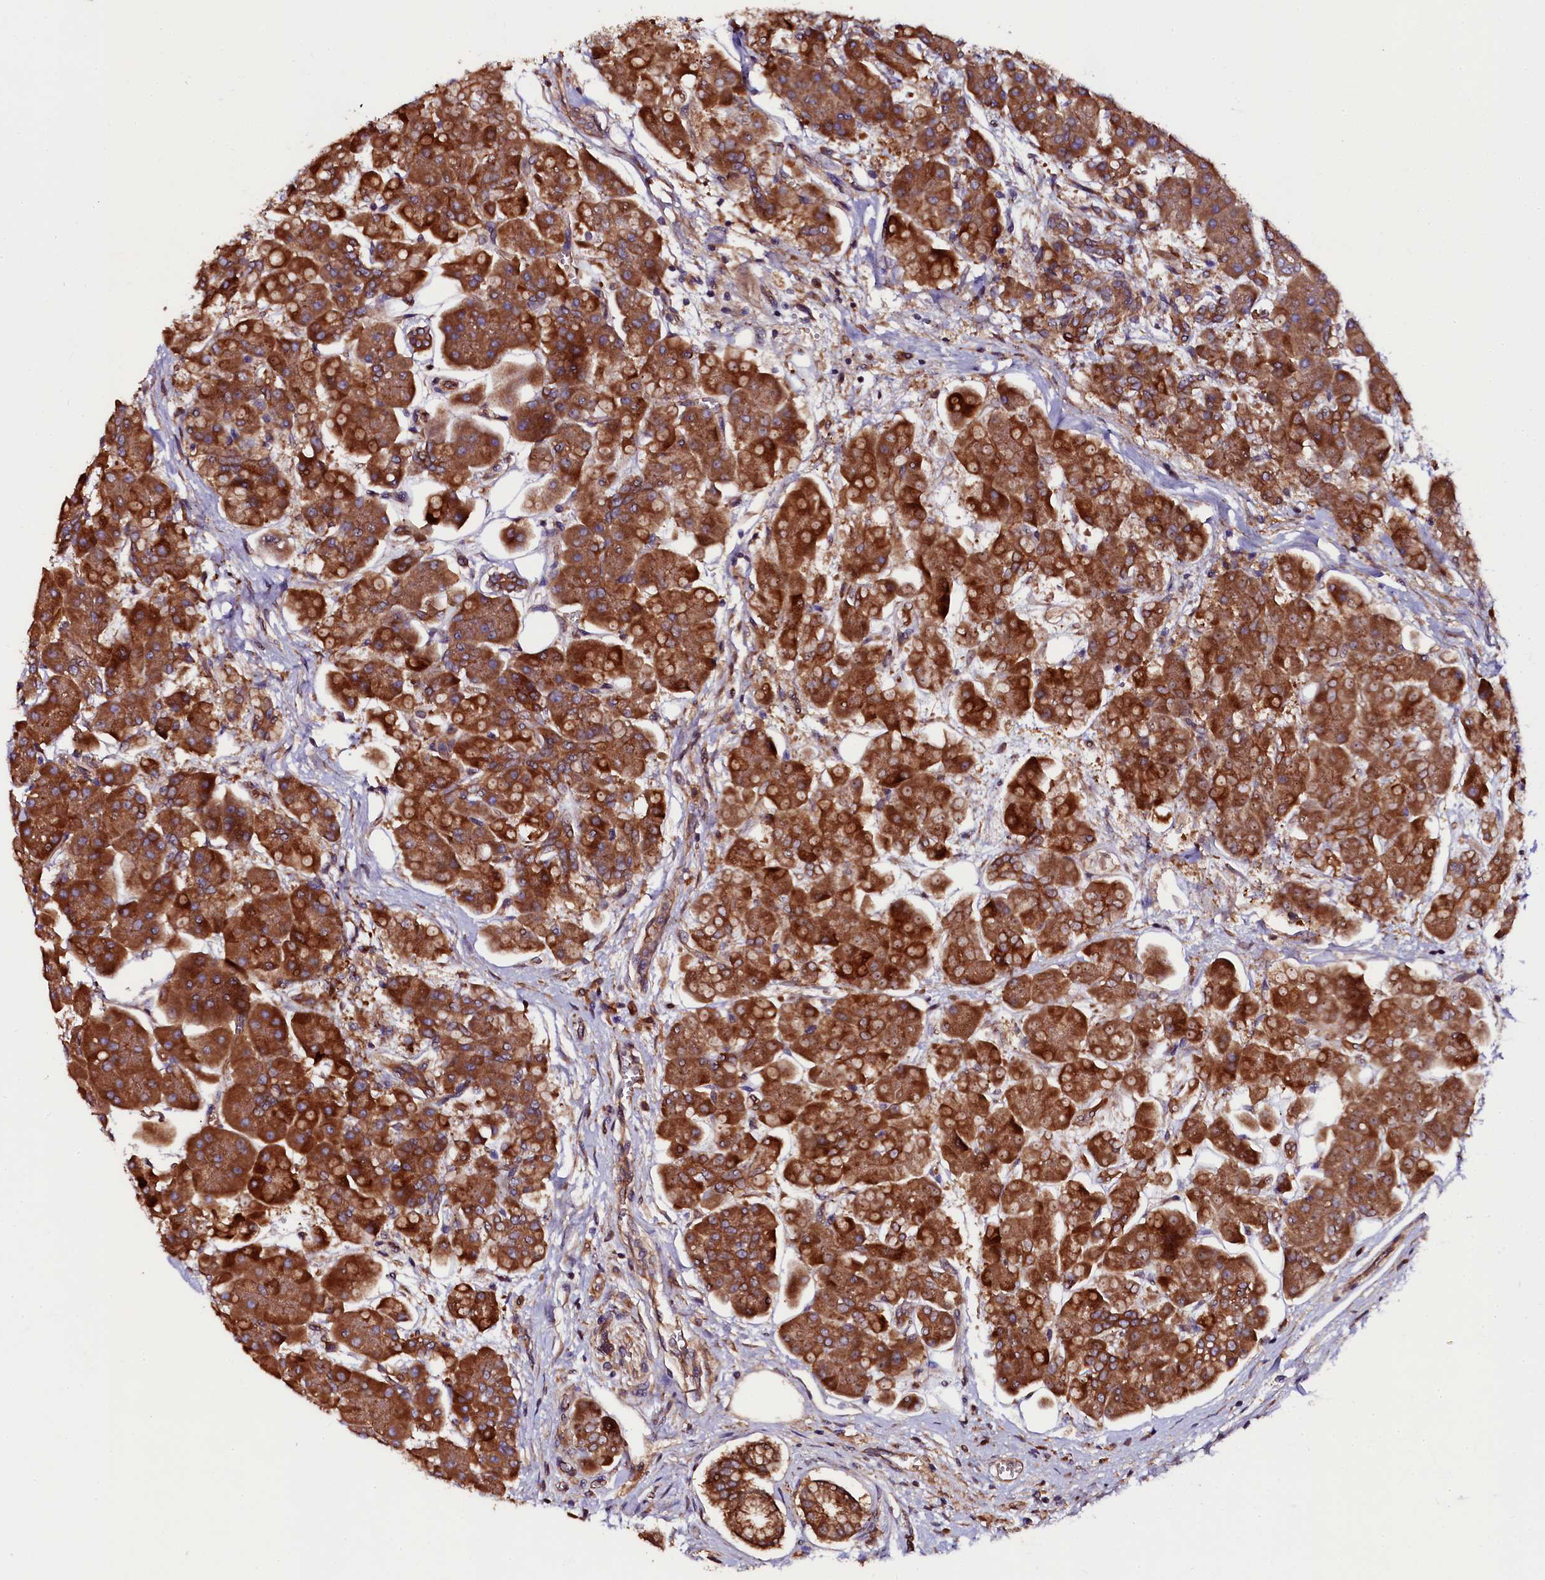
{"staining": {"intensity": "strong", "quantity": ">75%", "location": "cytoplasmic/membranous"}, "tissue": "pancreas", "cell_type": "Exocrine glandular cells", "image_type": "normal", "snomed": [{"axis": "morphology", "description": "Normal tissue, NOS"}, {"axis": "topography", "description": "Pancreas"}], "caption": "Approximately >75% of exocrine glandular cells in unremarkable pancreas show strong cytoplasmic/membranous protein positivity as visualized by brown immunohistochemical staining.", "gene": "APPL2", "patient": {"sex": "male", "age": 66}}